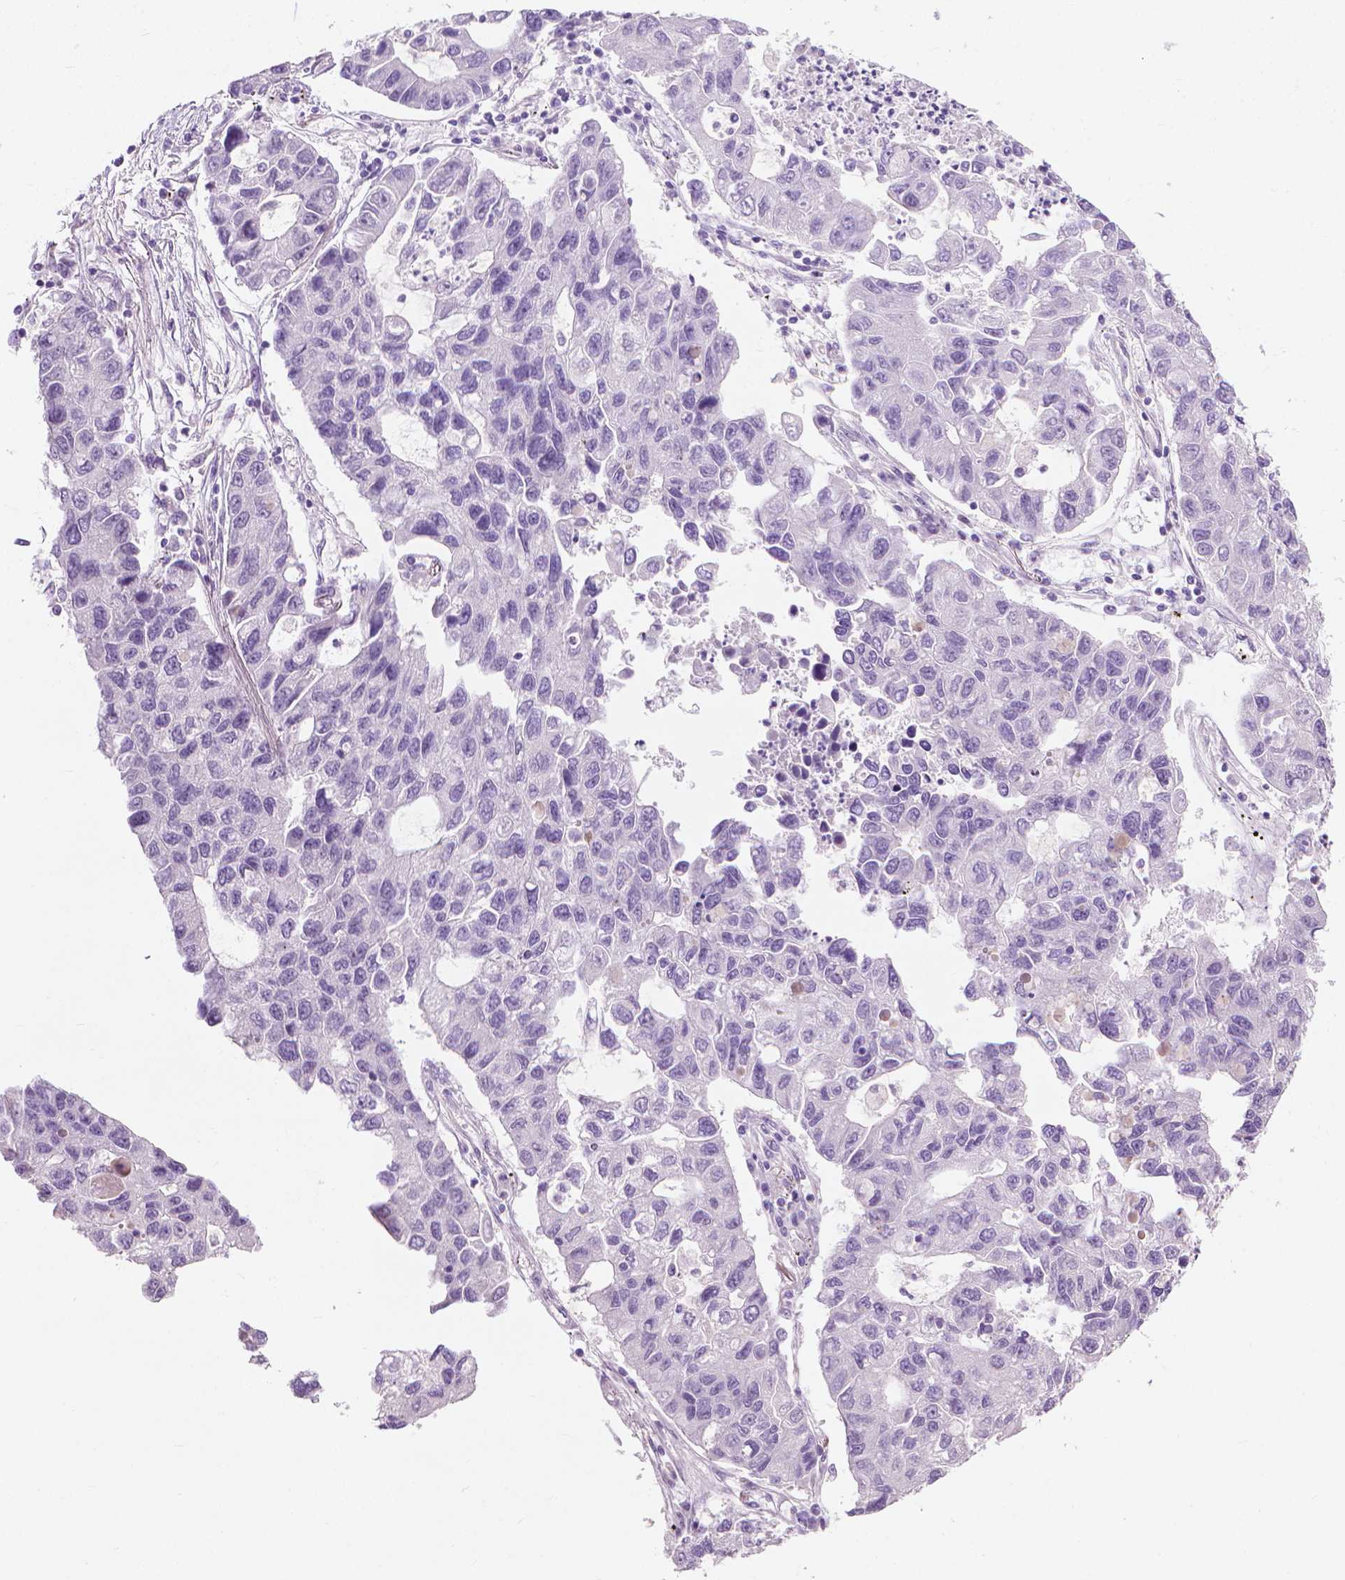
{"staining": {"intensity": "negative", "quantity": "none", "location": "none"}, "tissue": "lung cancer", "cell_type": "Tumor cells", "image_type": "cancer", "snomed": [{"axis": "morphology", "description": "Adenocarcinoma, NOS"}, {"axis": "topography", "description": "Bronchus"}, {"axis": "topography", "description": "Lung"}], "caption": "DAB (3,3'-diaminobenzidine) immunohistochemical staining of human lung adenocarcinoma displays no significant positivity in tumor cells.", "gene": "KRT73", "patient": {"sex": "female", "age": 51}}